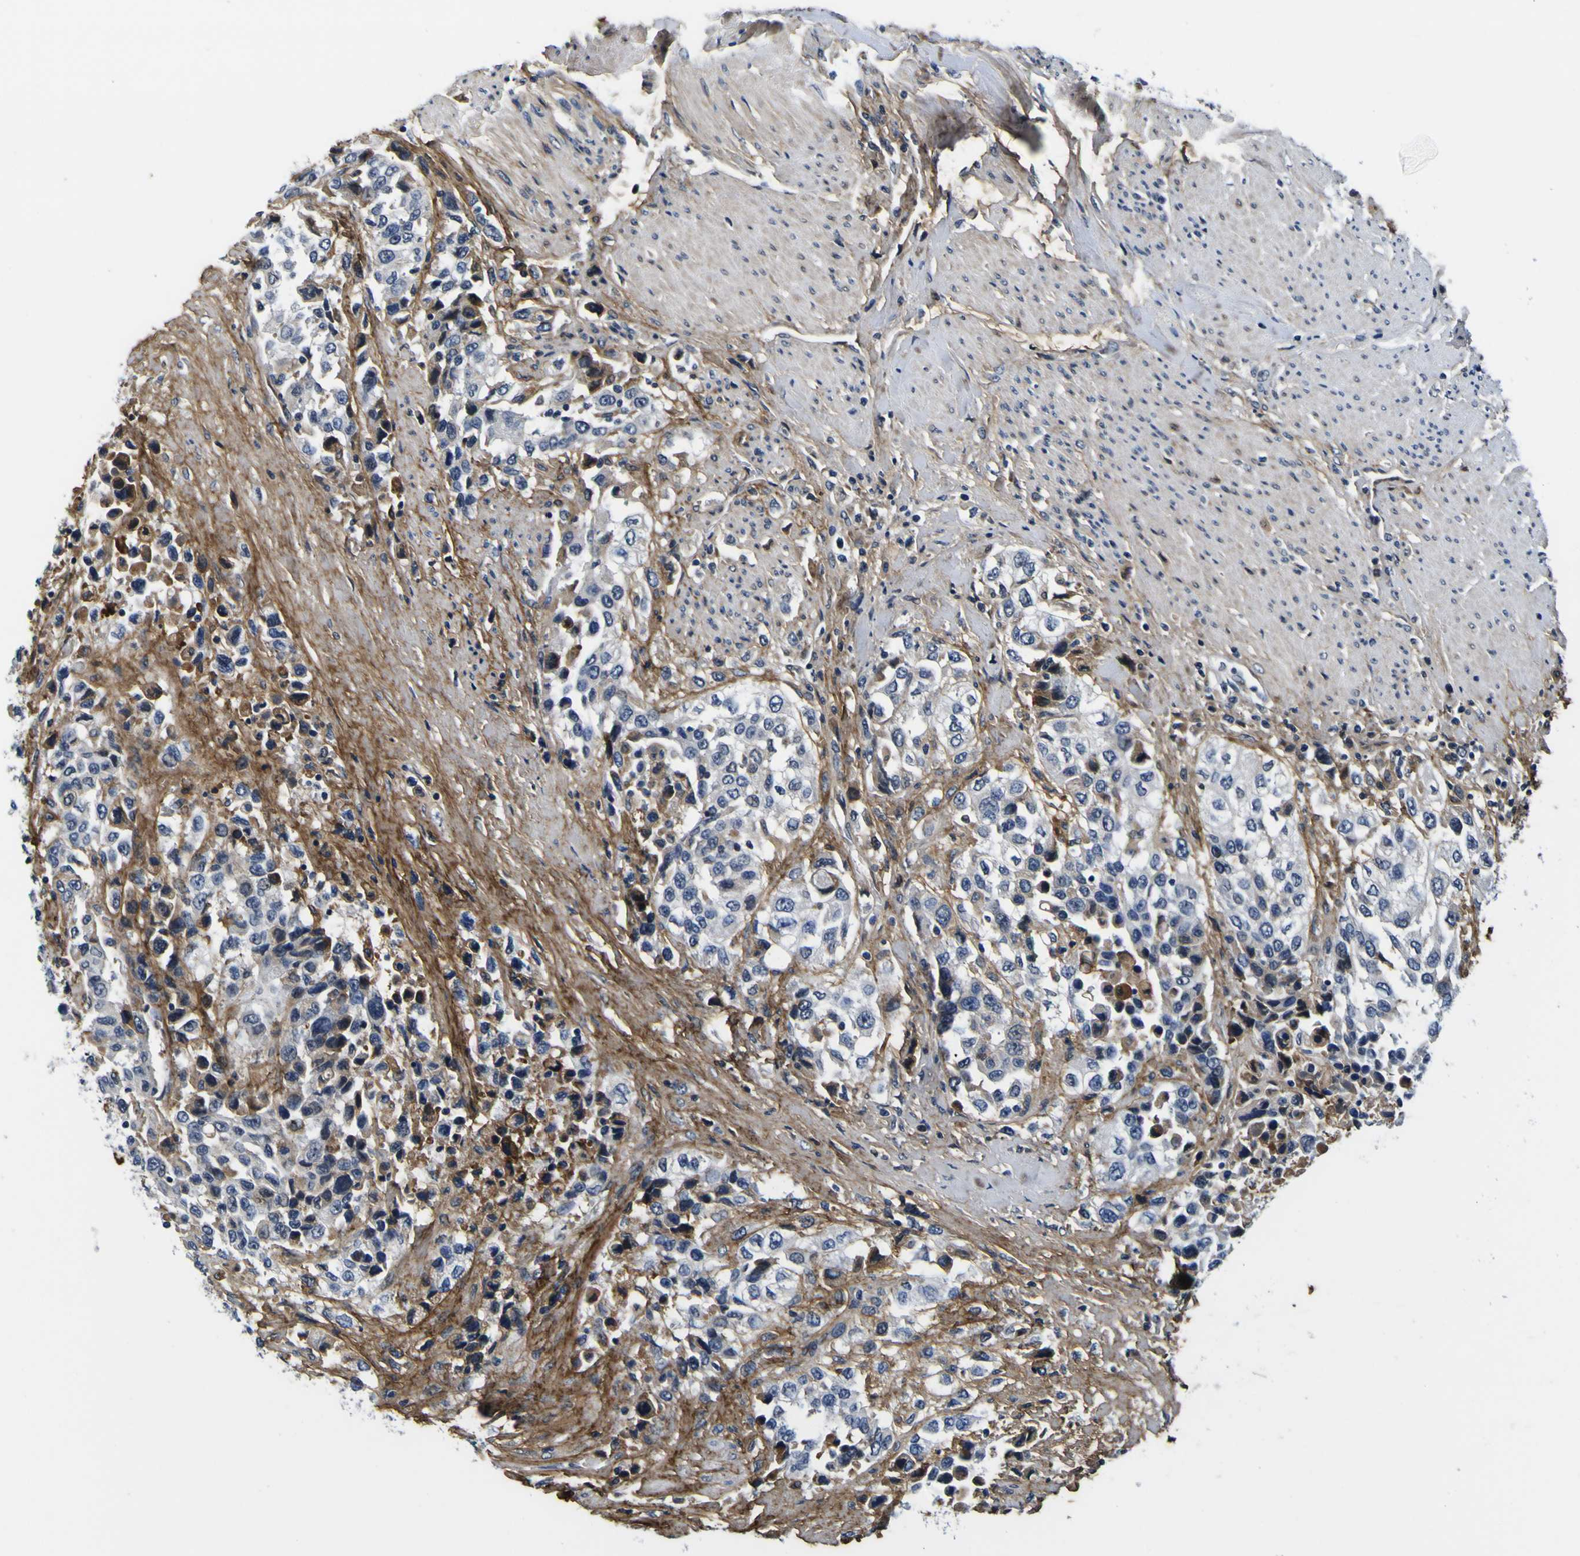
{"staining": {"intensity": "negative", "quantity": "none", "location": "none"}, "tissue": "urothelial cancer", "cell_type": "Tumor cells", "image_type": "cancer", "snomed": [{"axis": "morphology", "description": "Urothelial carcinoma, High grade"}, {"axis": "topography", "description": "Urinary bladder"}], "caption": "This is an immunohistochemistry image of human high-grade urothelial carcinoma. There is no staining in tumor cells.", "gene": "POSTN", "patient": {"sex": "female", "age": 80}}